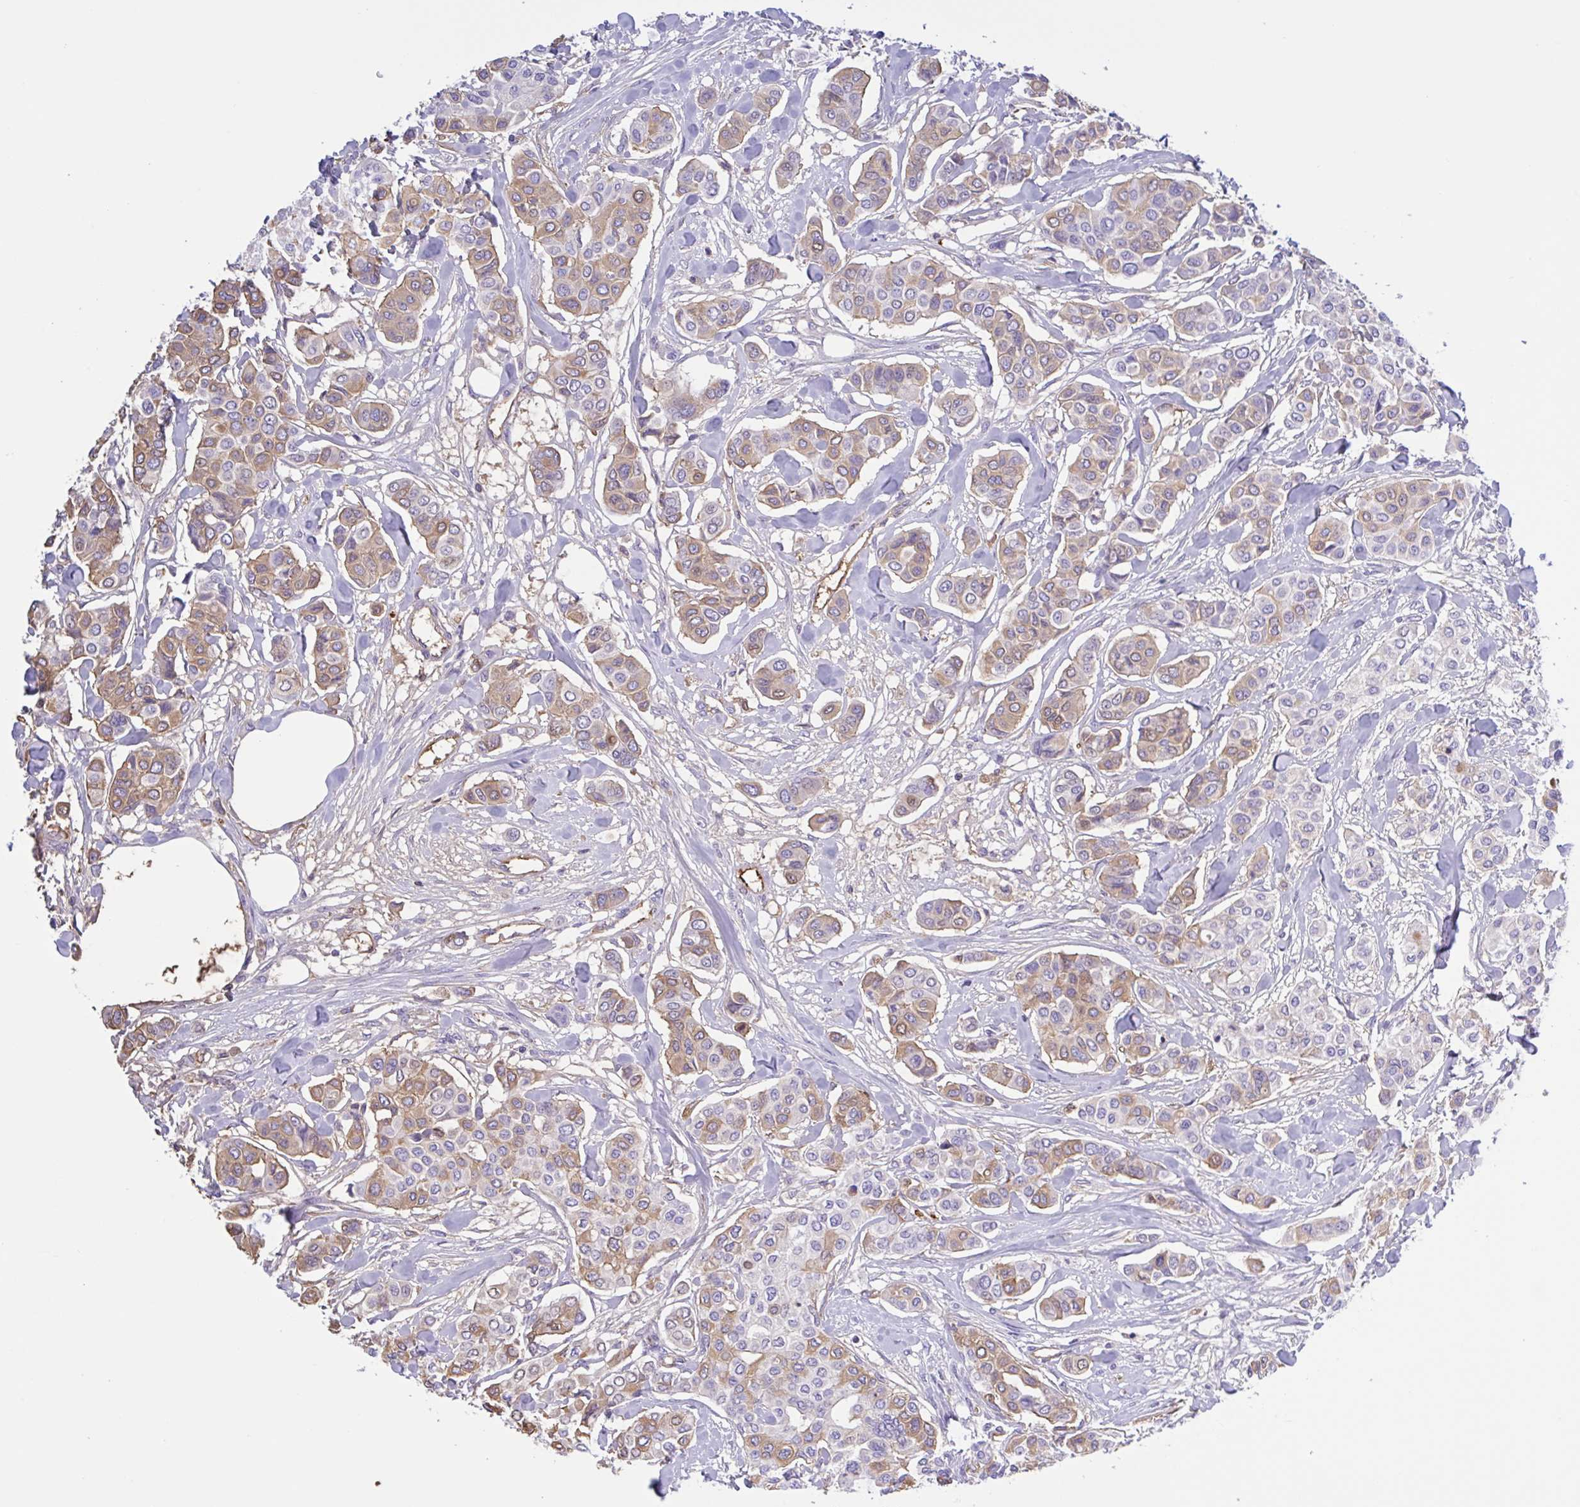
{"staining": {"intensity": "moderate", "quantity": "25%-75%", "location": "cytoplasmic/membranous"}, "tissue": "breast cancer", "cell_type": "Tumor cells", "image_type": "cancer", "snomed": [{"axis": "morphology", "description": "Lobular carcinoma"}, {"axis": "topography", "description": "Breast"}], "caption": "Protein staining of lobular carcinoma (breast) tissue demonstrates moderate cytoplasmic/membranous expression in about 25%-75% of tumor cells.", "gene": "LARGE2", "patient": {"sex": "female", "age": 51}}